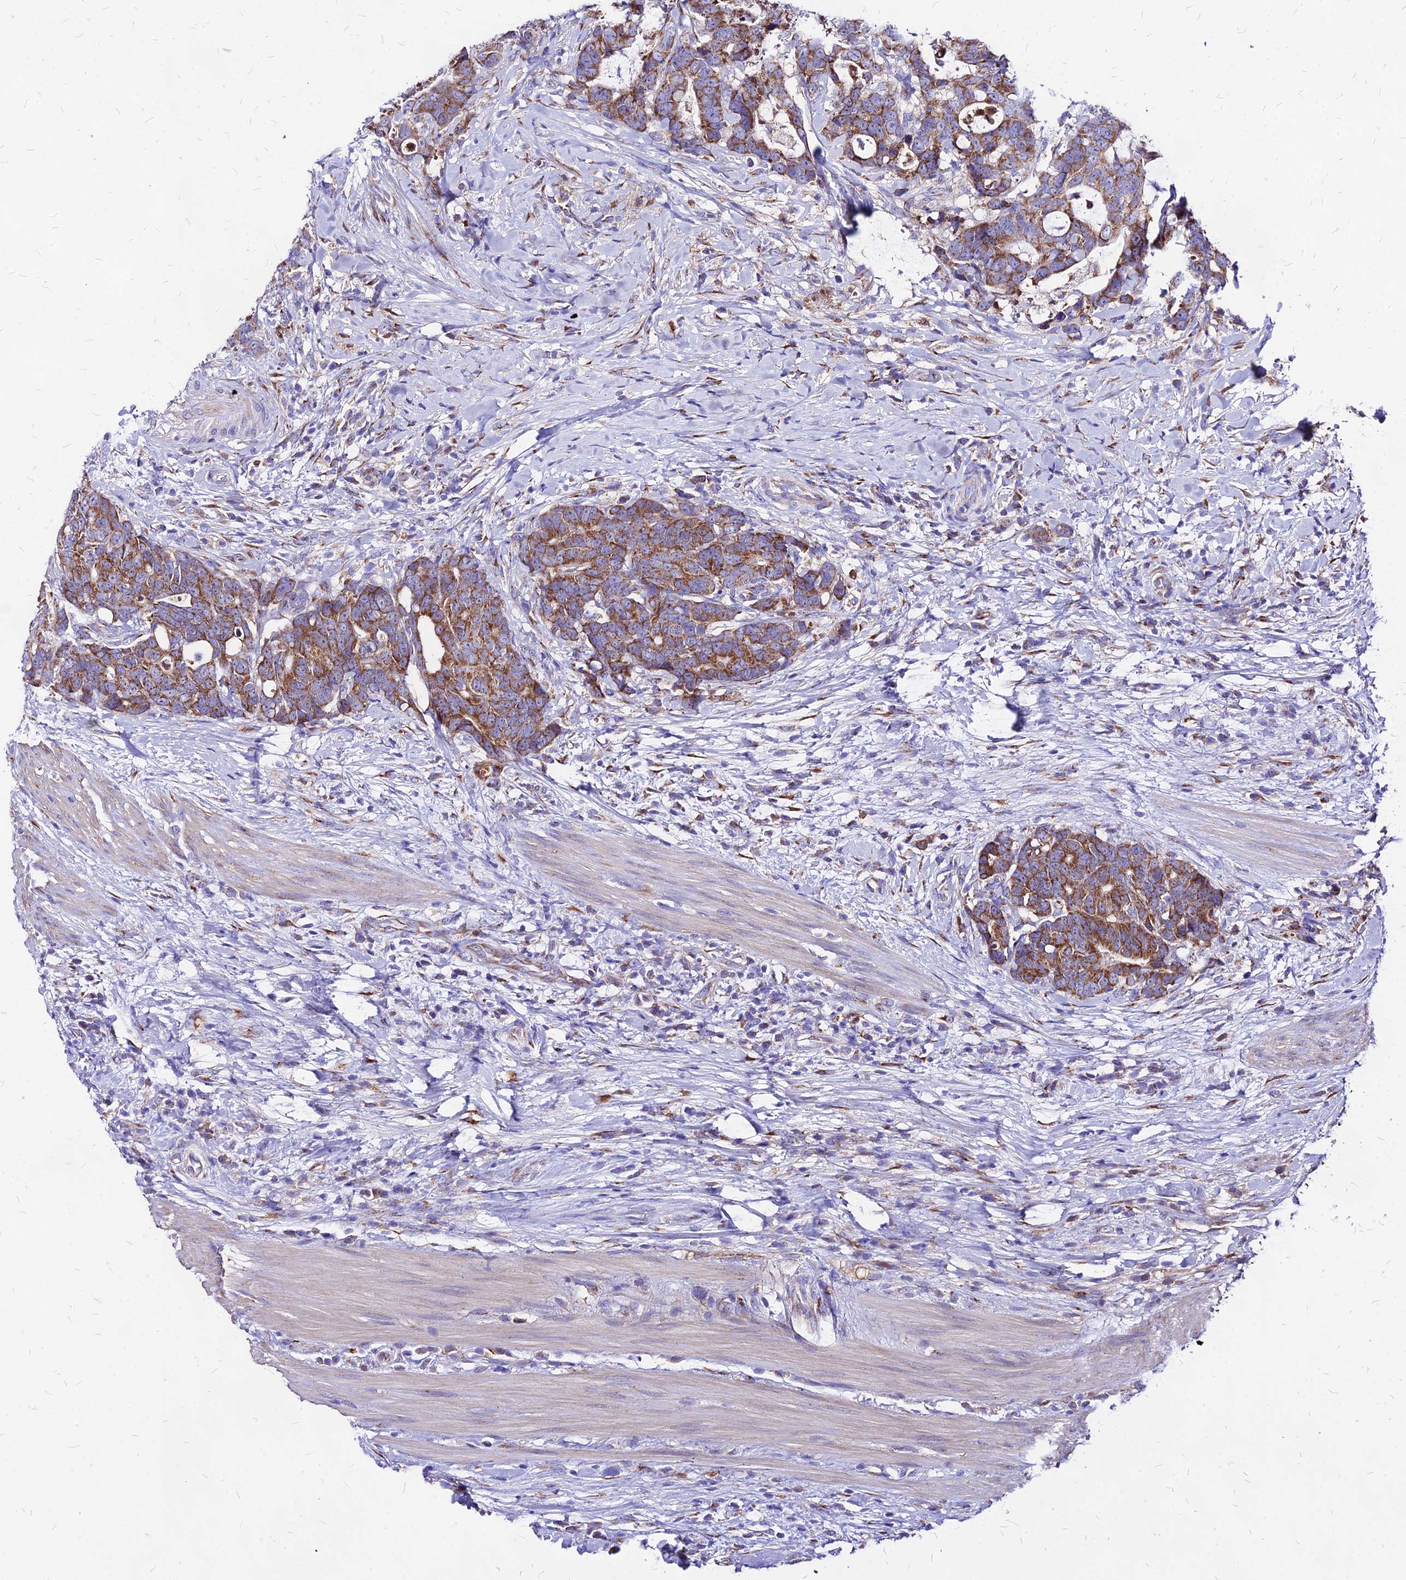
{"staining": {"intensity": "moderate", "quantity": ">75%", "location": "cytoplasmic/membranous"}, "tissue": "colorectal cancer", "cell_type": "Tumor cells", "image_type": "cancer", "snomed": [{"axis": "morphology", "description": "Adenocarcinoma, NOS"}, {"axis": "topography", "description": "Colon"}], "caption": "Protein expression analysis of colorectal cancer exhibits moderate cytoplasmic/membranous positivity in about >75% of tumor cells.", "gene": "MRPL3", "patient": {"sex": "female", "age": 82}}